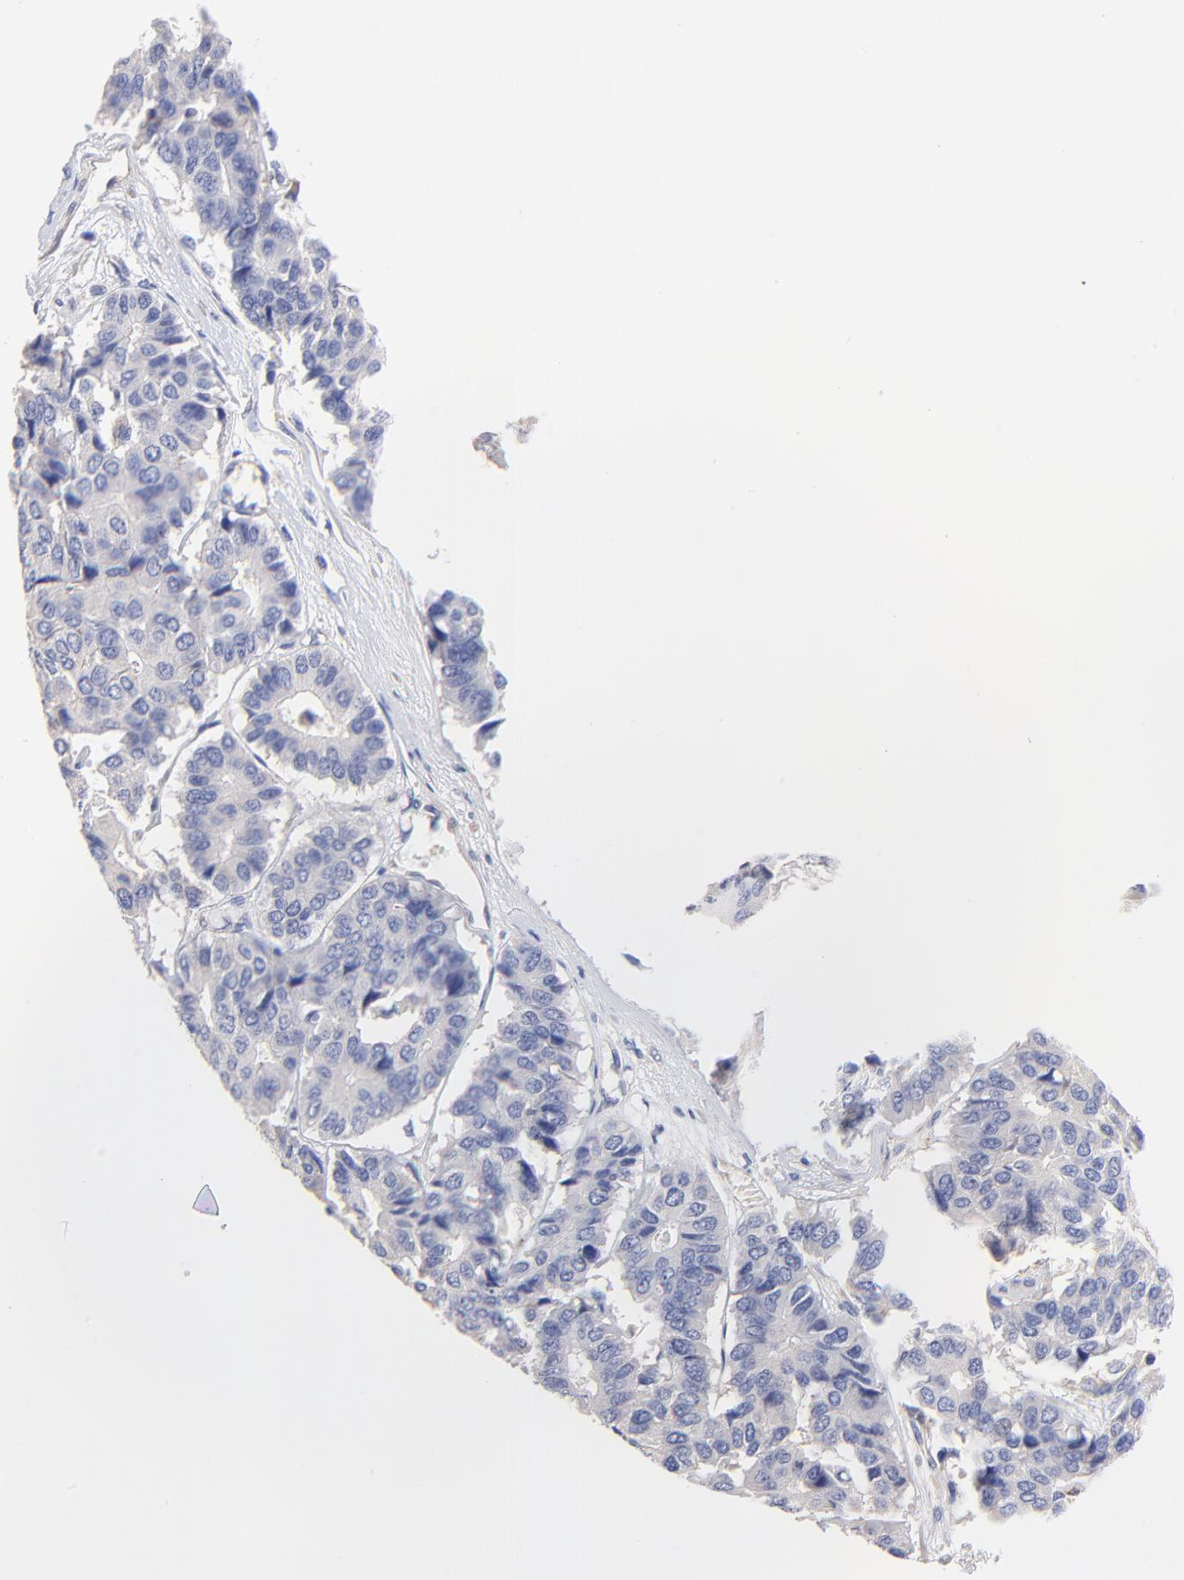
{"staining": {"intensity": "negative", "quantity": "none", "location": "none"}, "tissue": "pancreatic cancer", "cell_type": "Tumor cells", "image_type": "cancer", "snomed": [{"axis": "morphology", "description": "Adenocarcinoma, NOS"}, {"axis": "topography", "description": "Pancreas"}], "caption": "Immunohistochemistry of adenocarcinoma (pancreatic) shows no positivity in tumor cells.", "gene": "HS3ST1", "patient": {"sex": "male", "age": 50}}